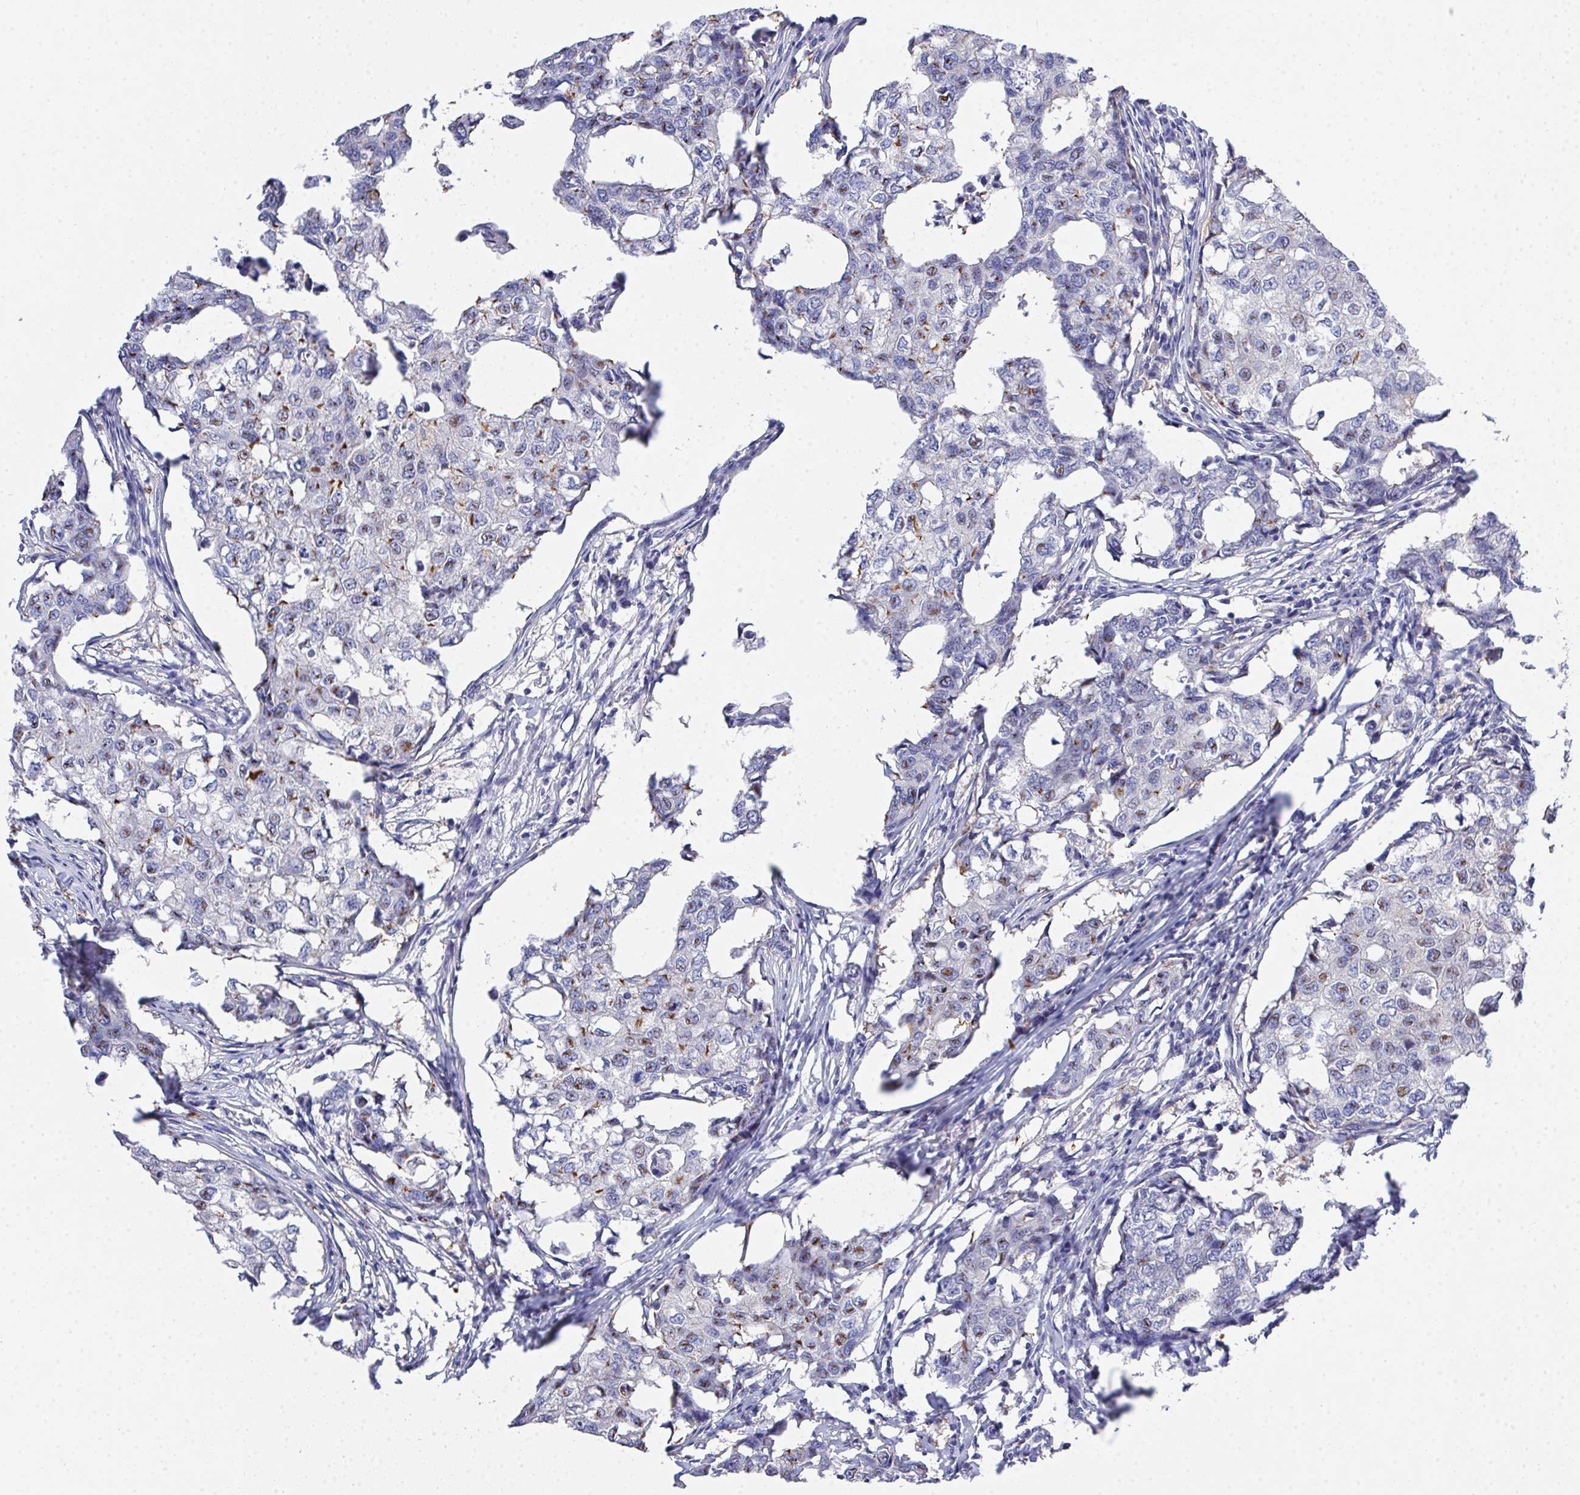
{"staining": {"intensity": "moderate", "quantity": "<25%", "location": "cytoplasmic/membranous"}, "tissue": "breast cancer", "cell_type": "Tumor cells", "image_type": "cancer", "snomed": [{"axis": "morphology", "description": "Duct carcinoma"}, {"axis": "topography", "description": "Breast"}], "caption": "Immunohistochemistry of human breast cancer (invasive ductal carcinoma) exhibits low levels of moderate cytoplasmic/membranous positivity in about <25% of tumor cells.", "gene": "PRG3", "patient": {"sex": "female", "age": 27}}